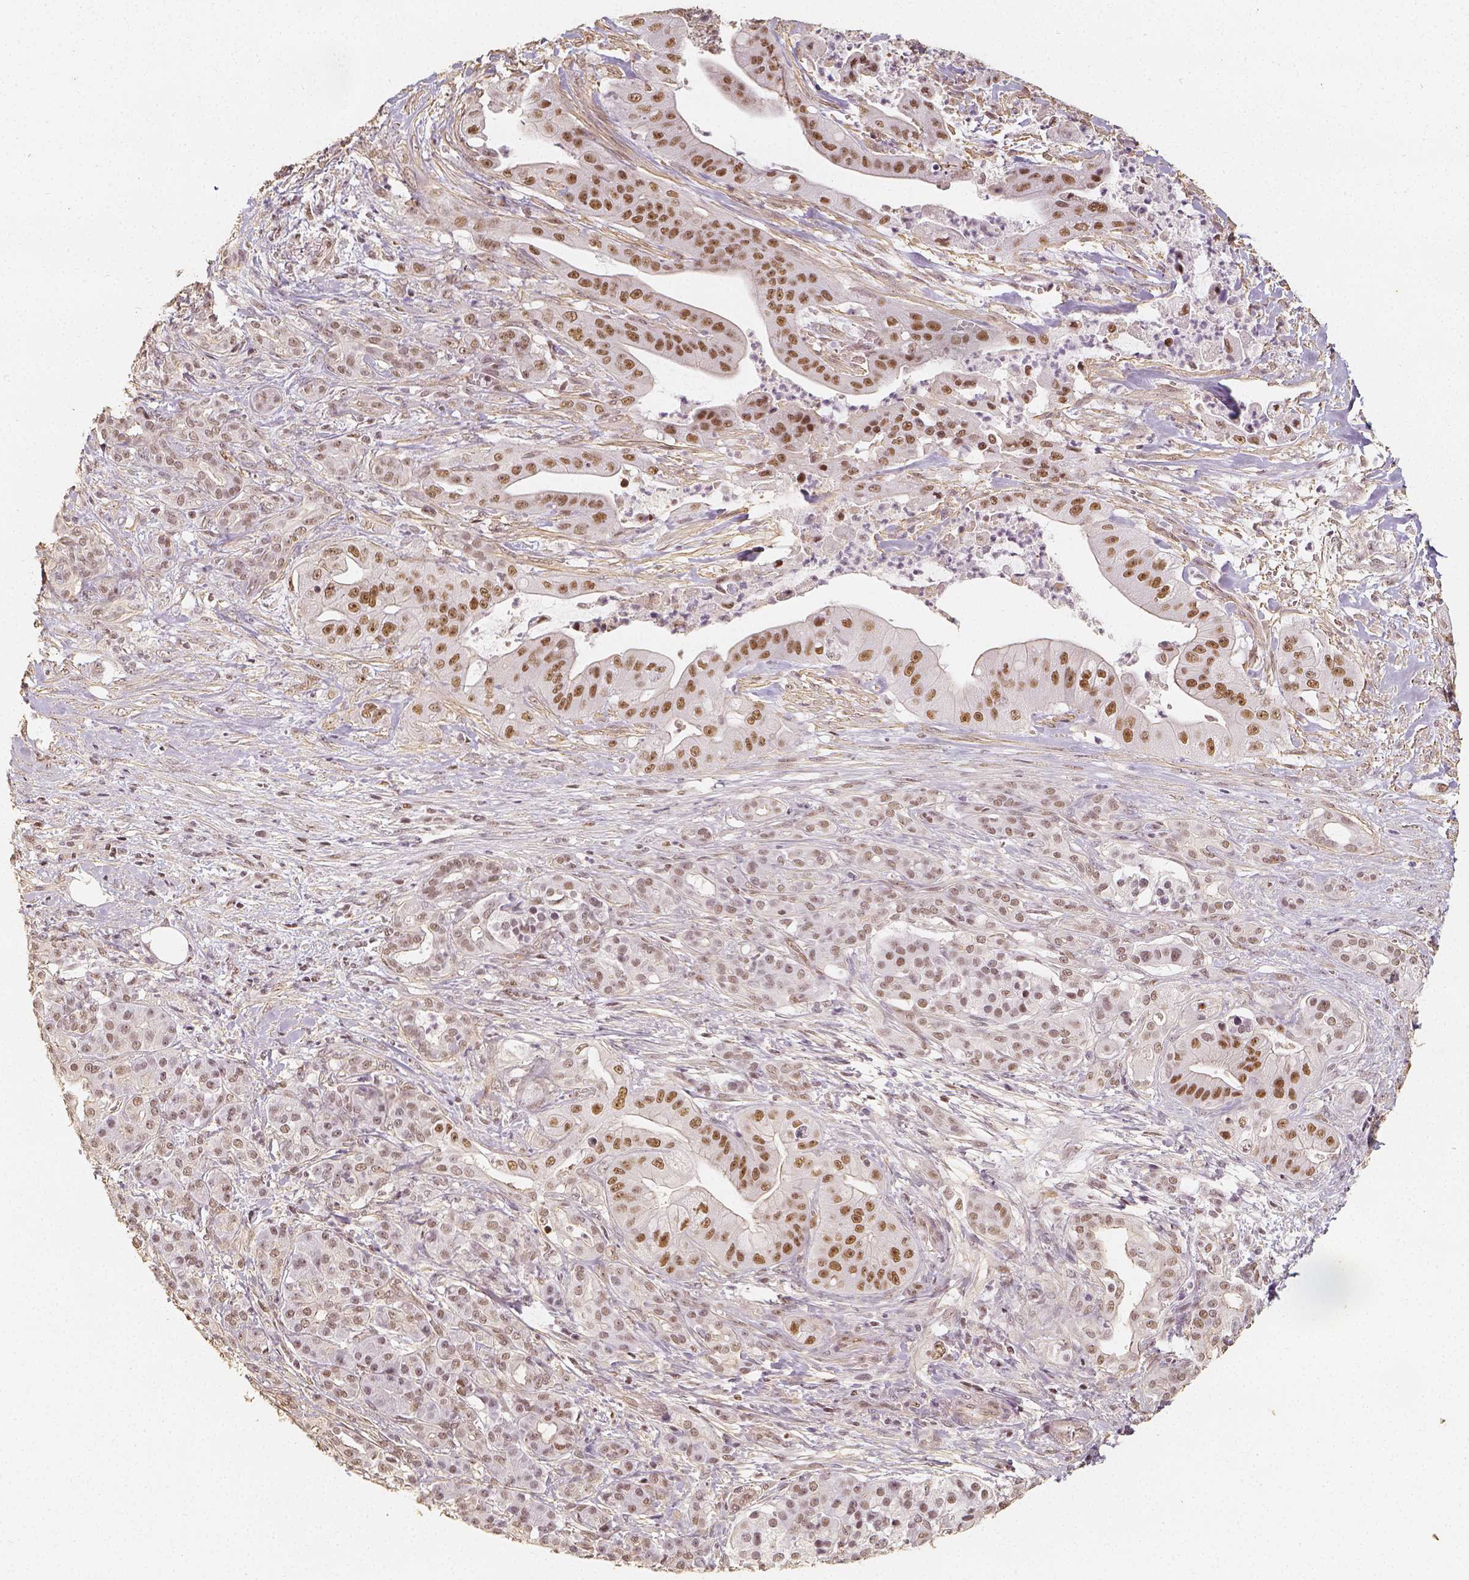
{"staining": {"intensity": "weak", "quantity": ">75%", "location": "nuclear"}, "tissue": "pancreatic cancer", "cell_type": "Tumor cells", "image_type": "cancer", "snomed": [{"axis": "morphology", "description": "Normal tissue, NOS"}, {"axis": "morphology", "description": "Inflammation, NOS"}, {"axis": "morphology", "description": "Adenocarcinoma, NOS"}, {"axis": "topography", "description": "Pancreas"}], "caption": "DAB (3,3'-diaminobenzidine) immunohistochemical staining of pancreatic cancer (adenocarcinoma) reveals weak nuclear protein expression in approximately >75% of tumor cells.", "gene": "HDAC1", "patient": {"sex": "male", "age": 57}}